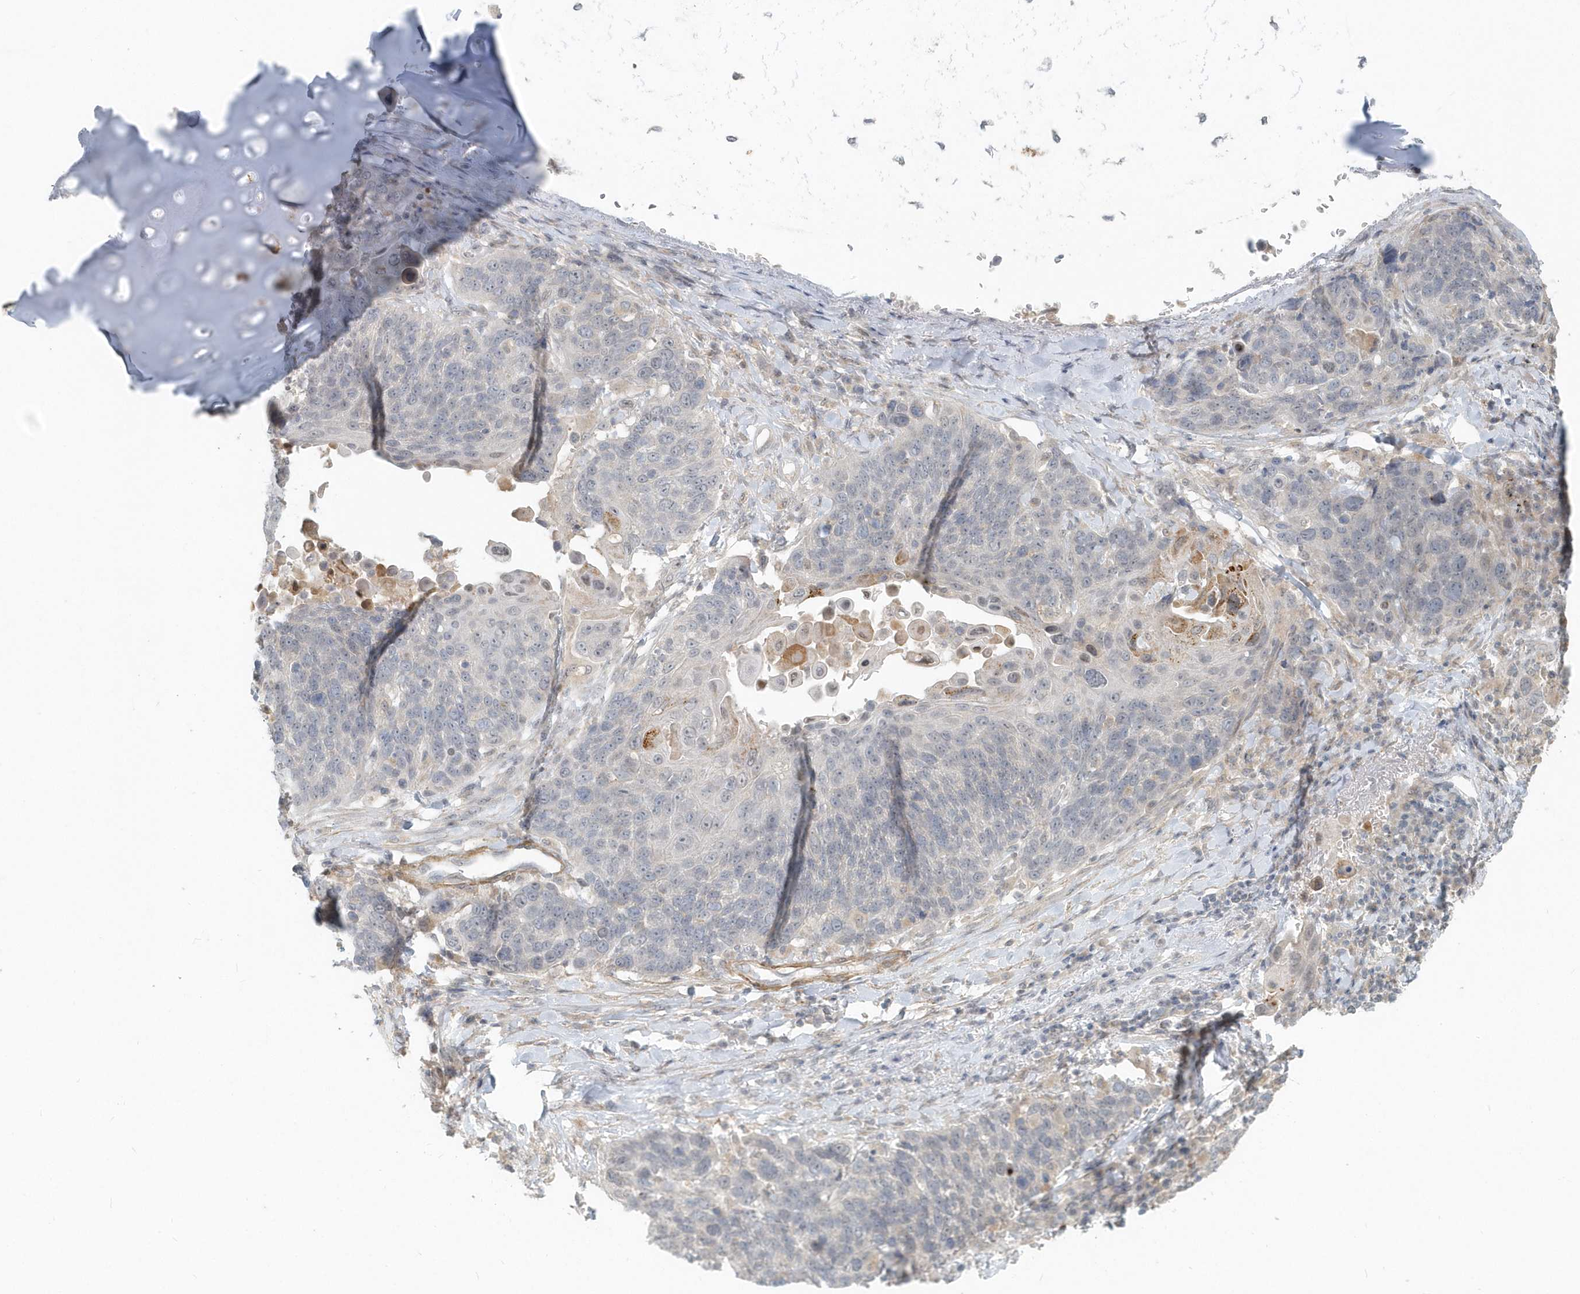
{"staining": {"intensity": "negative", "quantity": "none", "location": "none"}, "tissue": "lung cancer", "cell_type": "Tumor cells", "image_type": "cancer", "snomed": [{"axis": "morphology", "description": "Squamous cell carcinoma, NOS"}, {"axis": "topography", "description": "Lung"}], "caption": "A histopathology image of human squamous cell carcinoma (lung) is negative for staining in tumor cells.", "gene": "NAPB", "patient": {"sex": "male", "age": 66}}